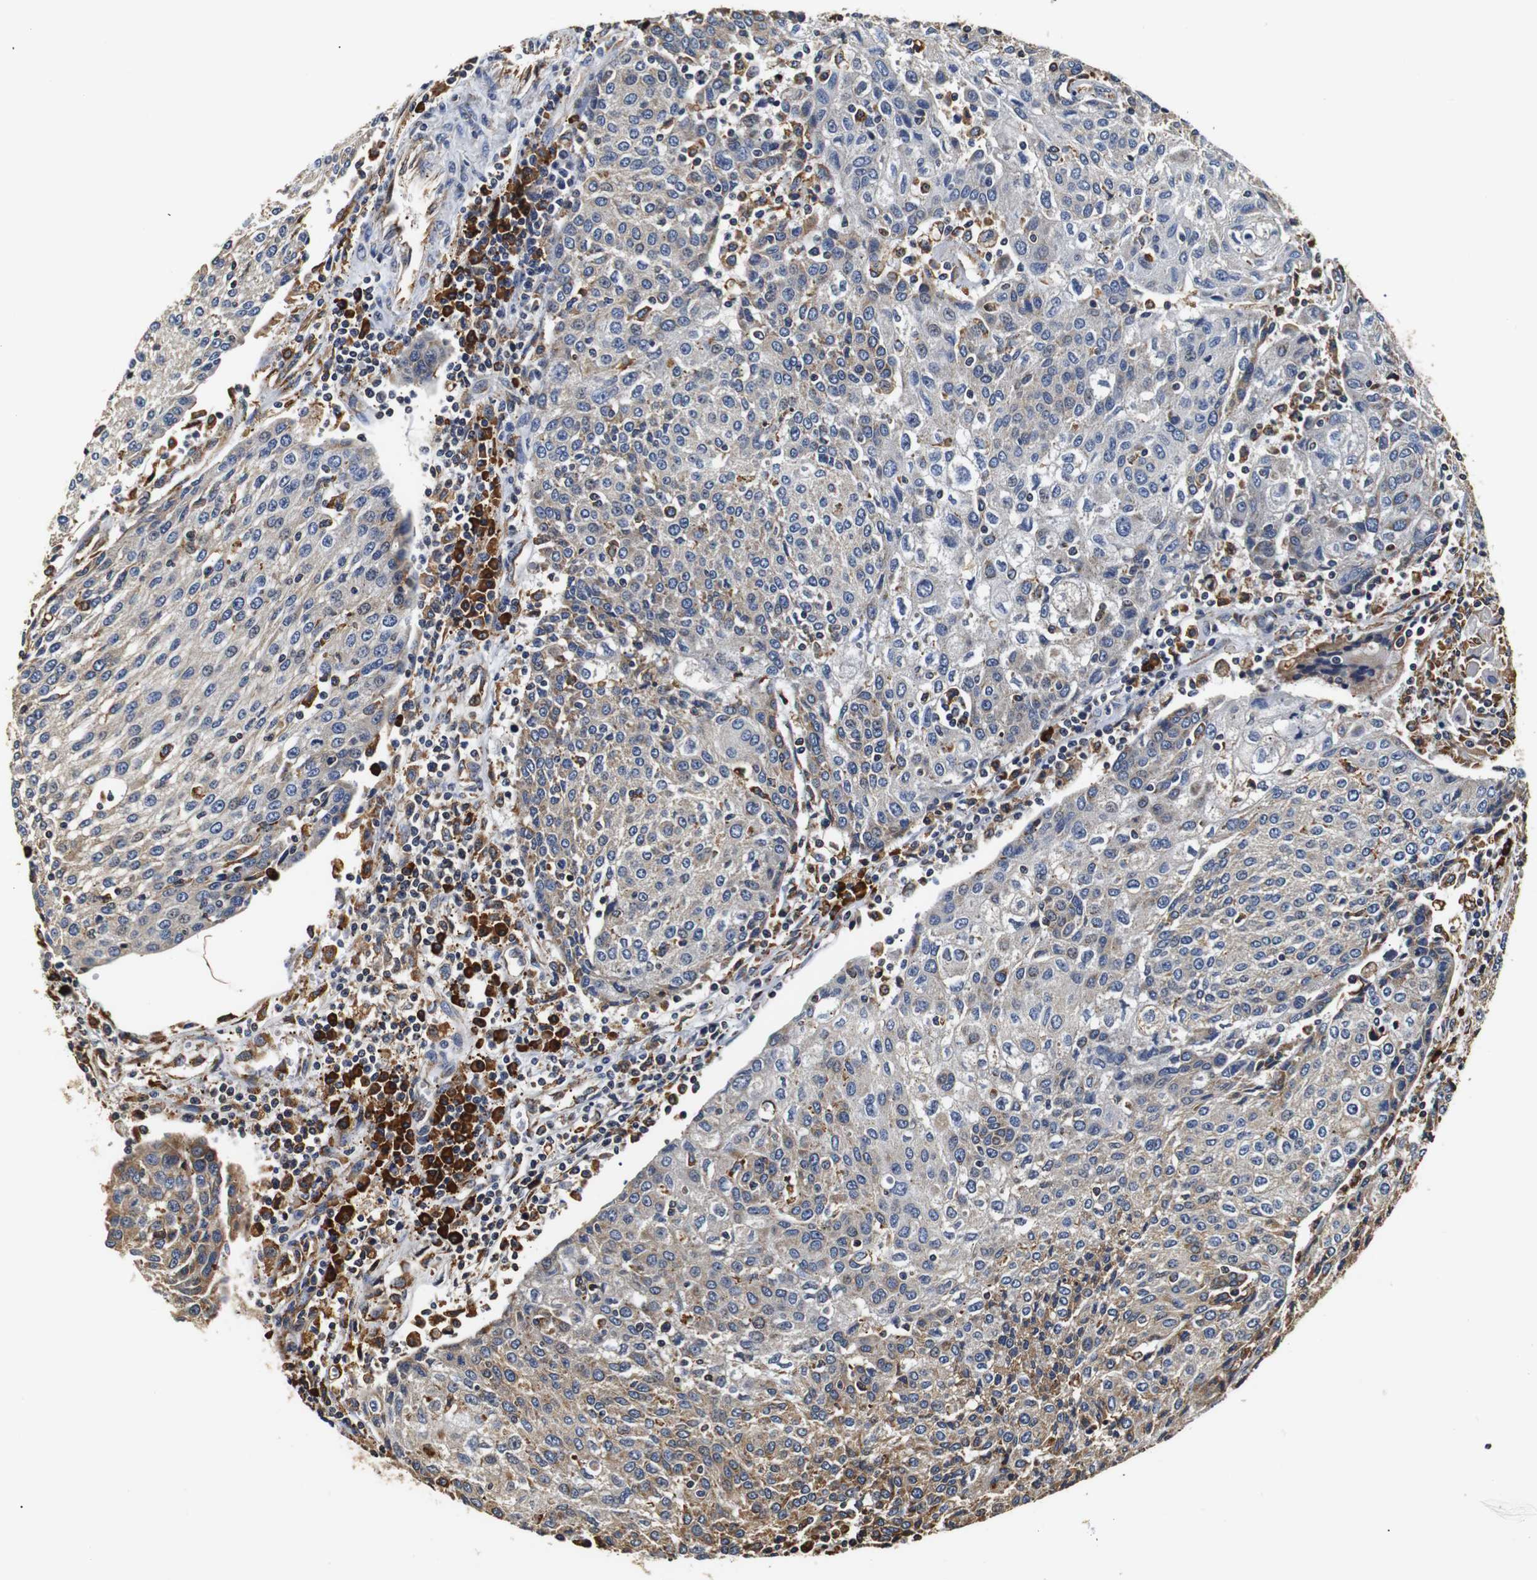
{"staining": {"intensity": "moderate", "quantity": "<25%", "location": "cytoplasmic/membranous"}, "tissue": "urothelial cancer", "cell_type": "Tumor cells", "image_type": "cancer", "snomed": [{"axis": "morphology", "description": "Urothelial carcinoma, High grade"}, {"axis": "topography", "description": "Urinary bladder"}], "caption": "High-grade urothelial carcinoma stained with a protein marker exhibits moderate staining in tumor cells.", "gene": "HHIP", "patient": {"sex": "female", "age": 85}}